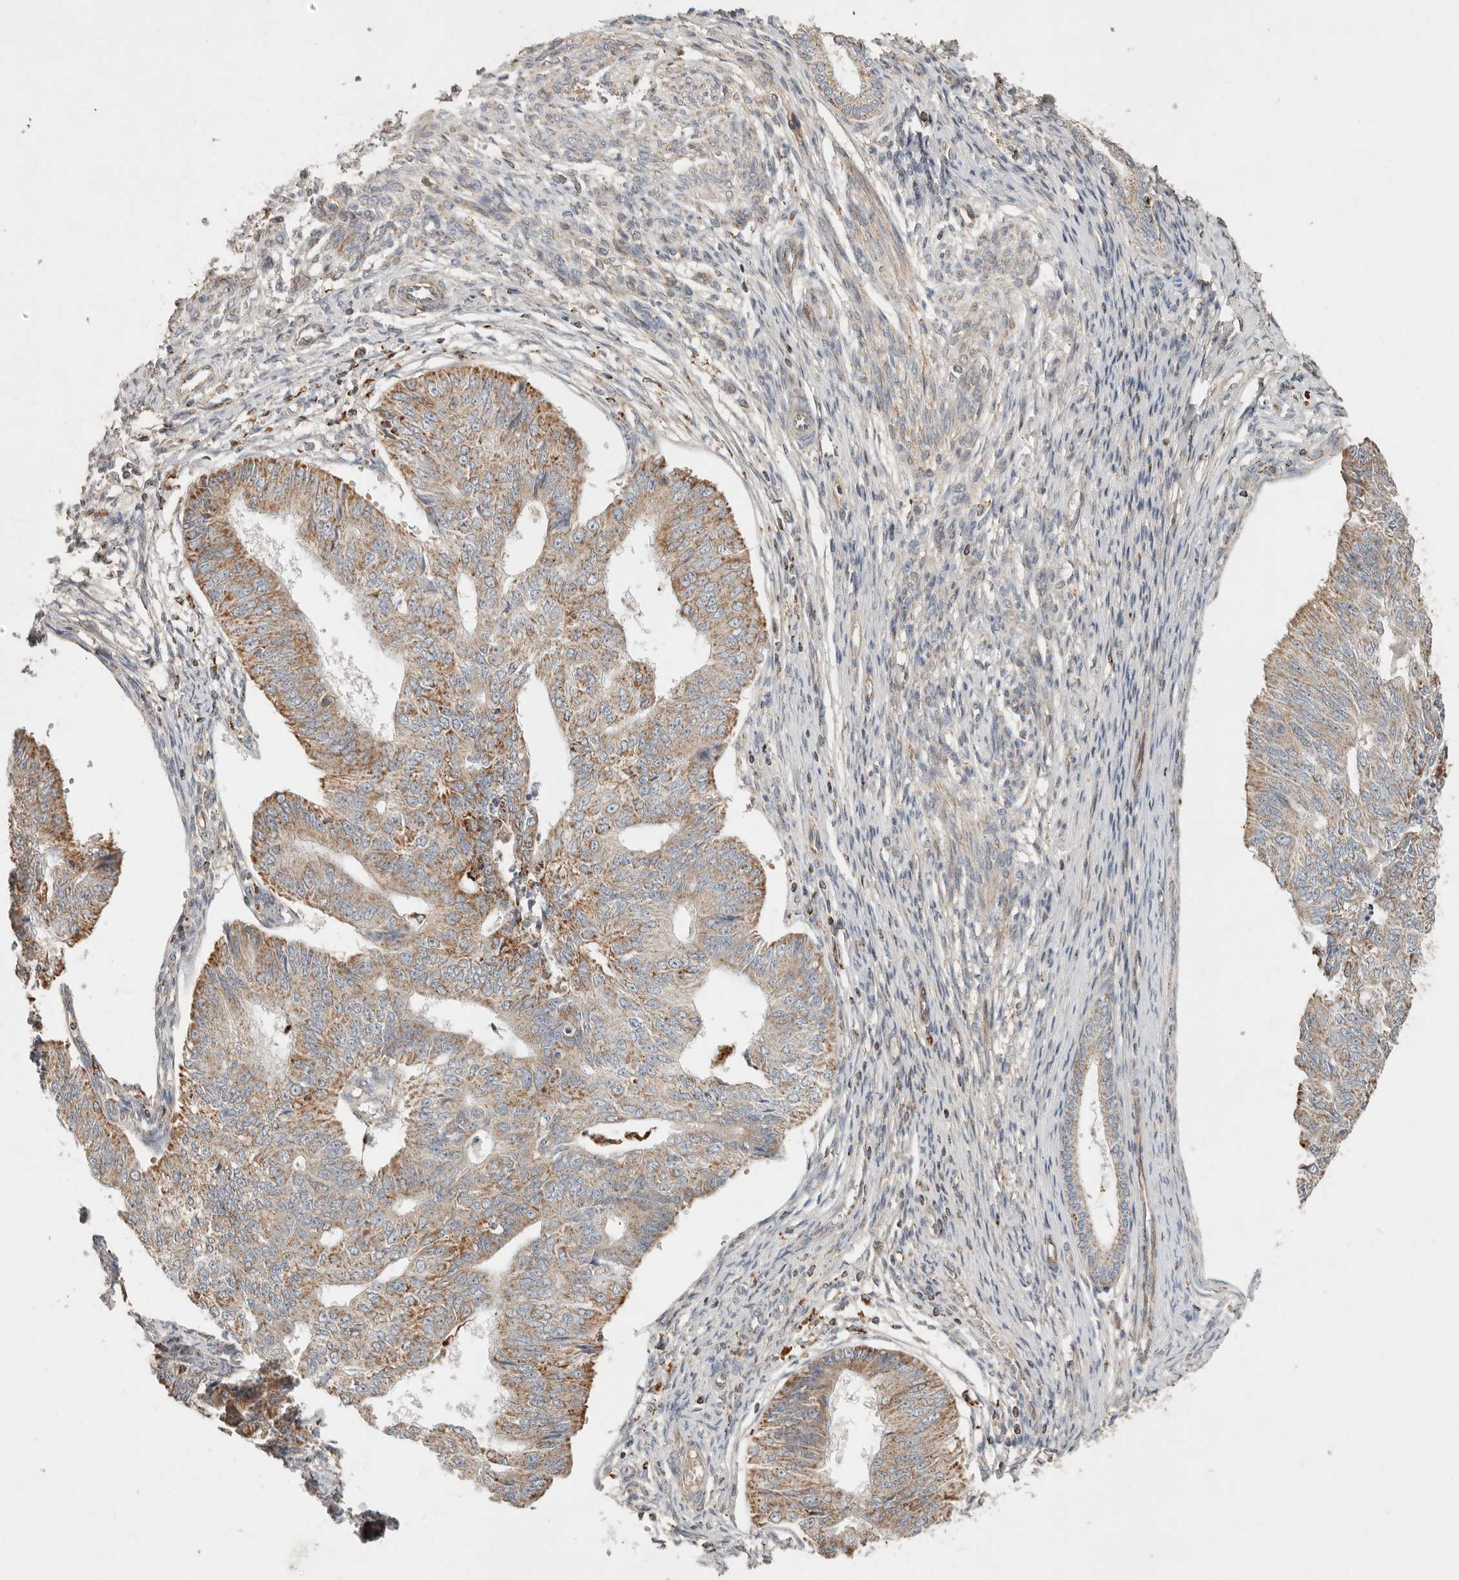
{"staining": {"intensity": "moderate", "quantity": ">75%", "location": "cytoplasmic/membranous"}, "tissue": "endometrial cancer", "cell_type": "Tumor cells", "image_type": "cancer", "snomed": [{"axis": "morphology", "description": "Adenocarcinoma, NOS"}, {"axis": "topography", "description": "Endometrium"}], "caption": "Endometrial cancer (adenocarcinoma) stained with immunohistochemistry exhibits moderate cytoplasmic/membranous expression in approximately >75% of tumor cells.", "gene": "ARHGEF10L", "patient": {"sex": "female", "age": 32}}